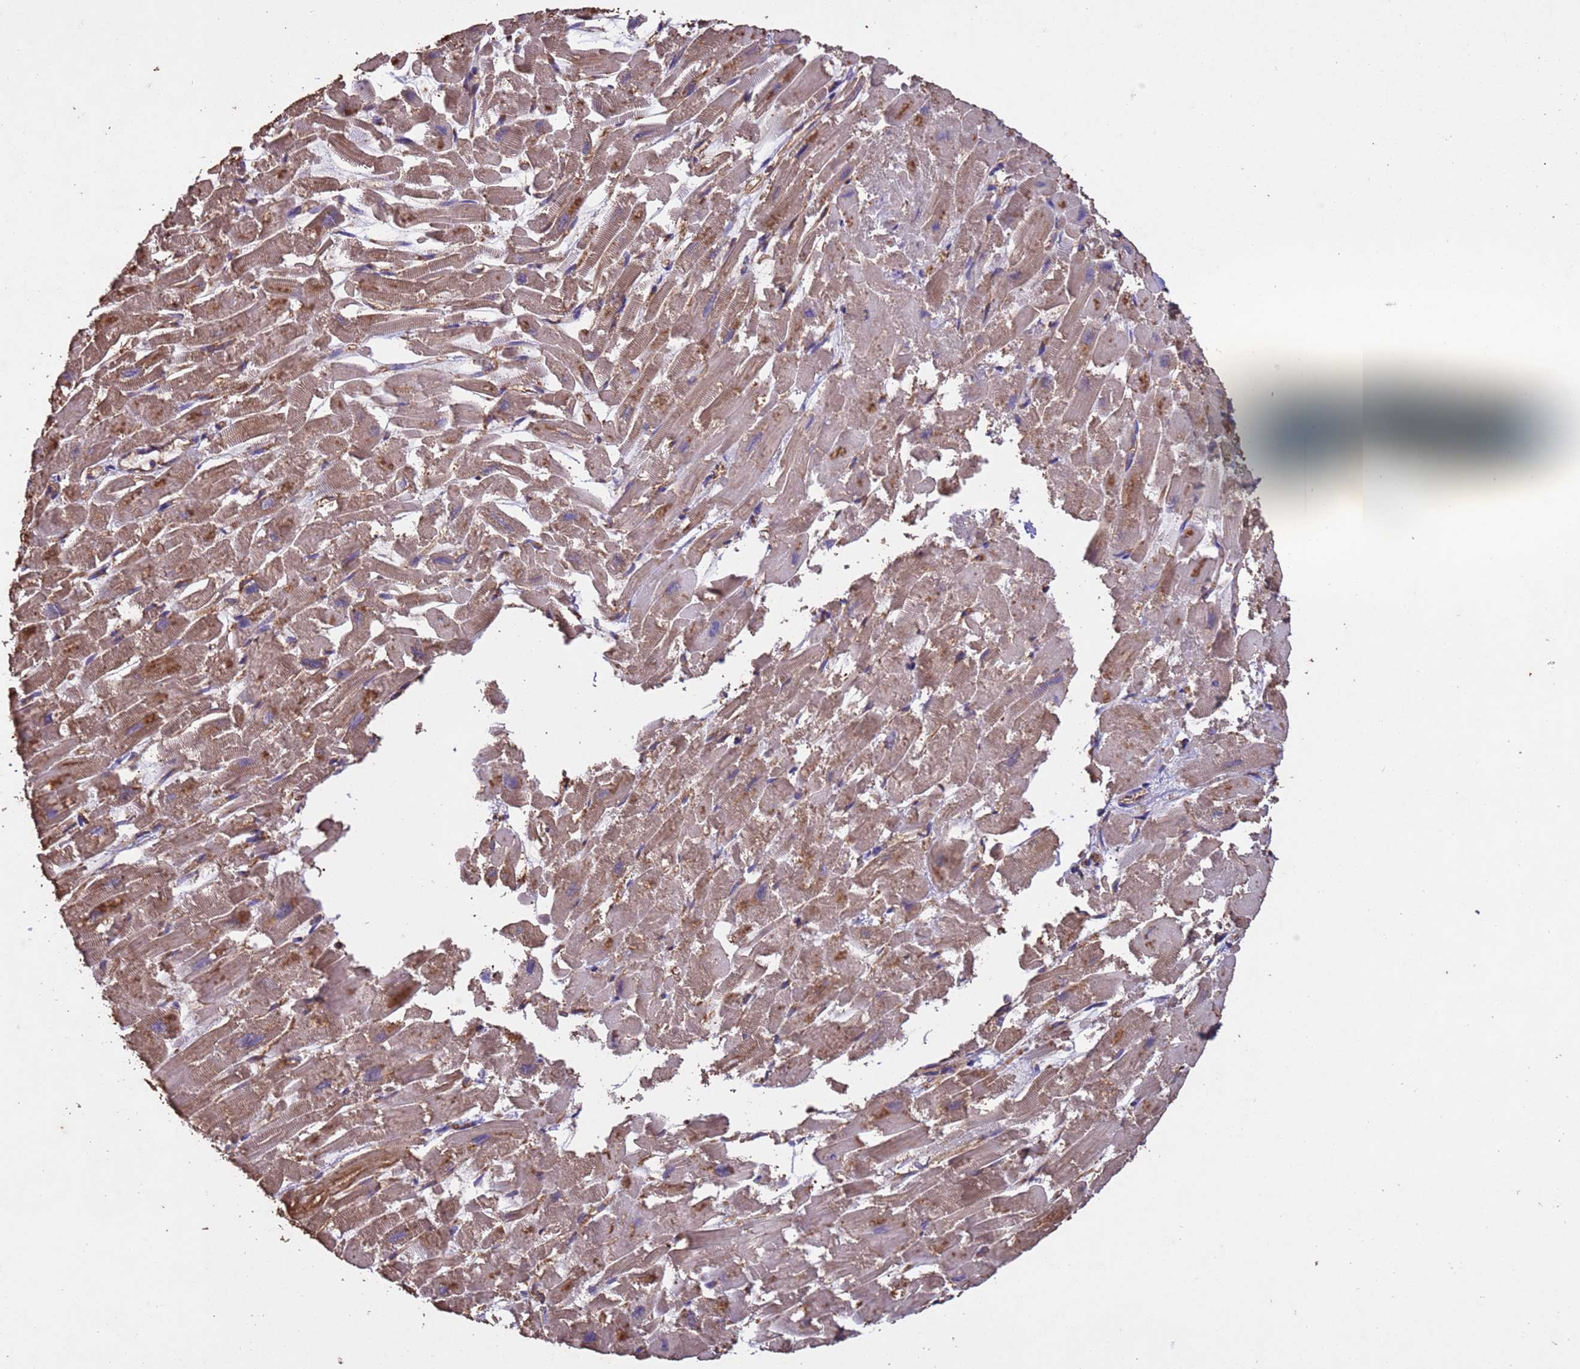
{"staining": {"intensity": "moderate", "quantity": "25%-75%", "location": "cytoplasmic/membranous"}, "tissue": "heart muscle", "cell_type": "Cardiomyocytes", "image_type": "normal", "snomed": [{"axis": "morphology", "description": "Normal tissue, NOS"}, {"axis": "topography", "description": "Heart"}], "caption": "Immunohistochemistry of normal human heart muscle shows medium levels of moderate cytoplasmic/membranous staining in about 25%-75% of cardiomyocytes.", "gene": "MTX3", "patient": {"sex": "male", "age": 54}}